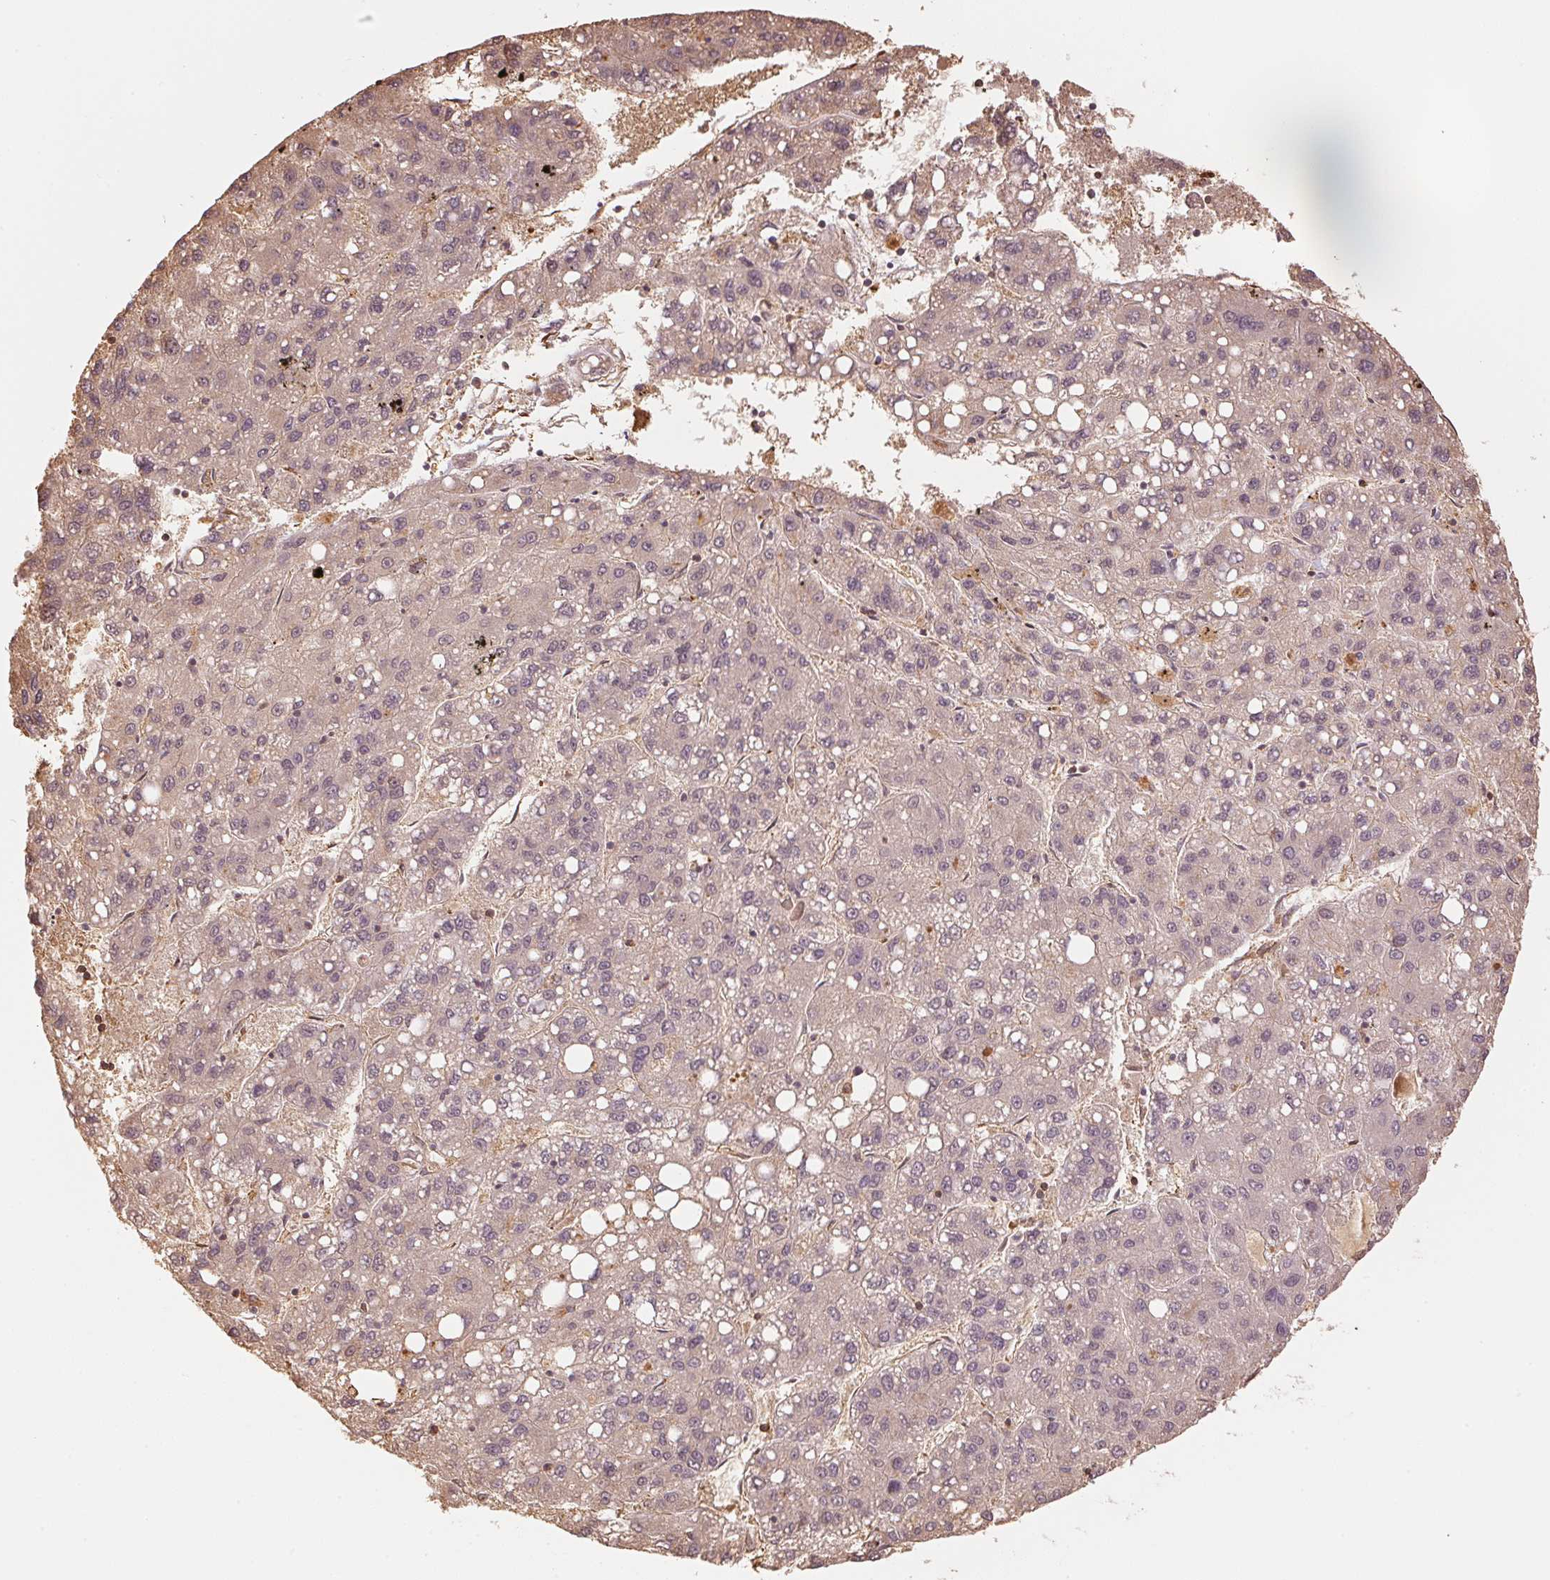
{"staining": {"intensity": "weak", "quantity": "<25%", "location": "cytoplasmic/membranous"}, "tissue": "liver cancer", "cell_type": "Tumor cells", "image_type": "cancer", "snomed": [{"axis": "morphology", "description": "Carcinoma, Hepatocellular, NOS"}, {"axis": "topography", "description": "Liver"}], "caption": "Image shows no protein expression in tumor cells of hepatocellular carcinoma (liver) tissue.", "gene": "QDPR", "patient": {"sex": "female", "age": 82}}